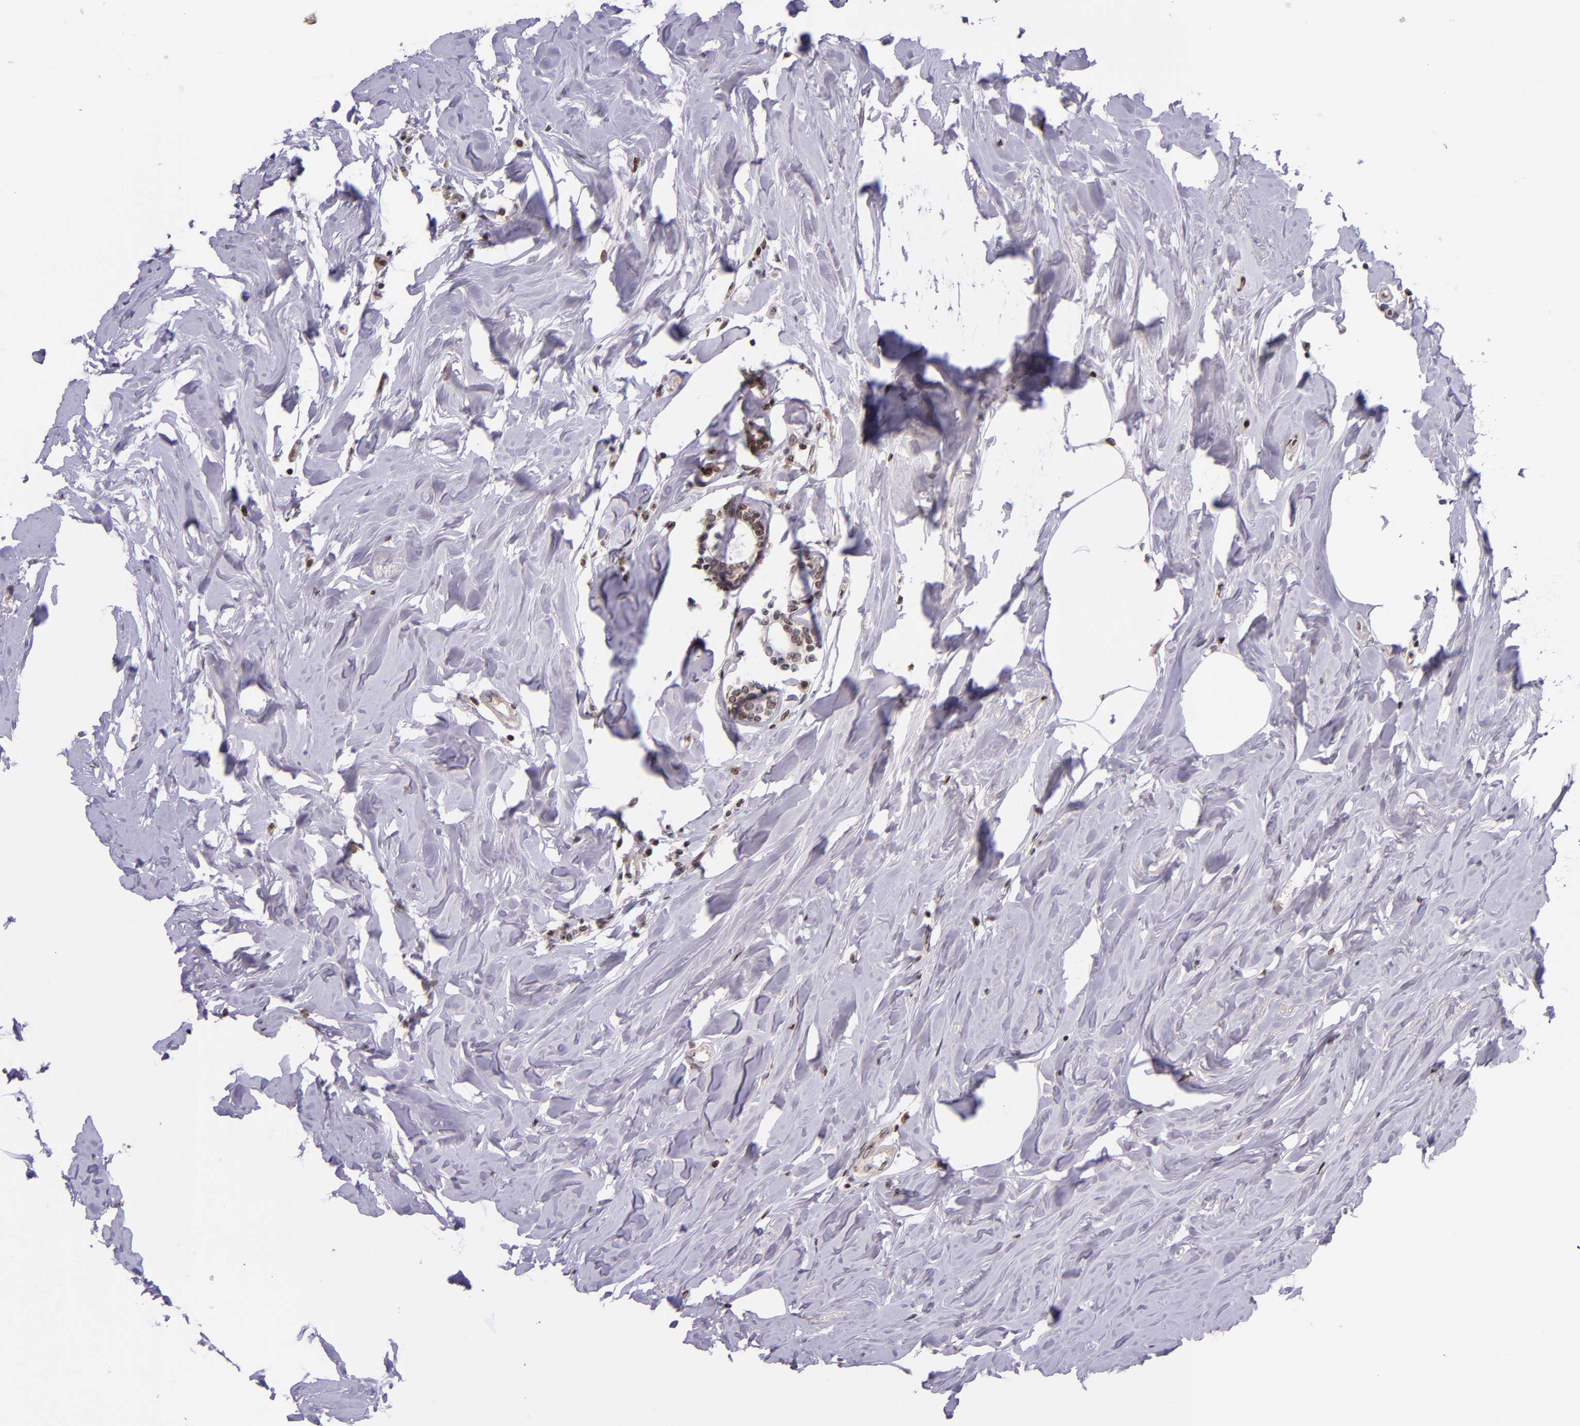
{"staining": {"intensity": "weak", "quantity": ">75%", "location": "cytoplasmic/membranous"}, "tissue": "breast cancer", "cell_type": "Tumor cells", "image_type": "cancer", "snomed": [{"axis": "morphology", "description": "Lobular carcinoma"}, {"axis": "topography", "description": "Breast"}], "caption": "About >75% of tumor cells in human breast lobular carcinoma show weak cytoplasmic/membranous protein expression as visualized by brown immunohistochemical staining.", "gene": "SELL", "patient": {"sex": "female", "age": 51}}